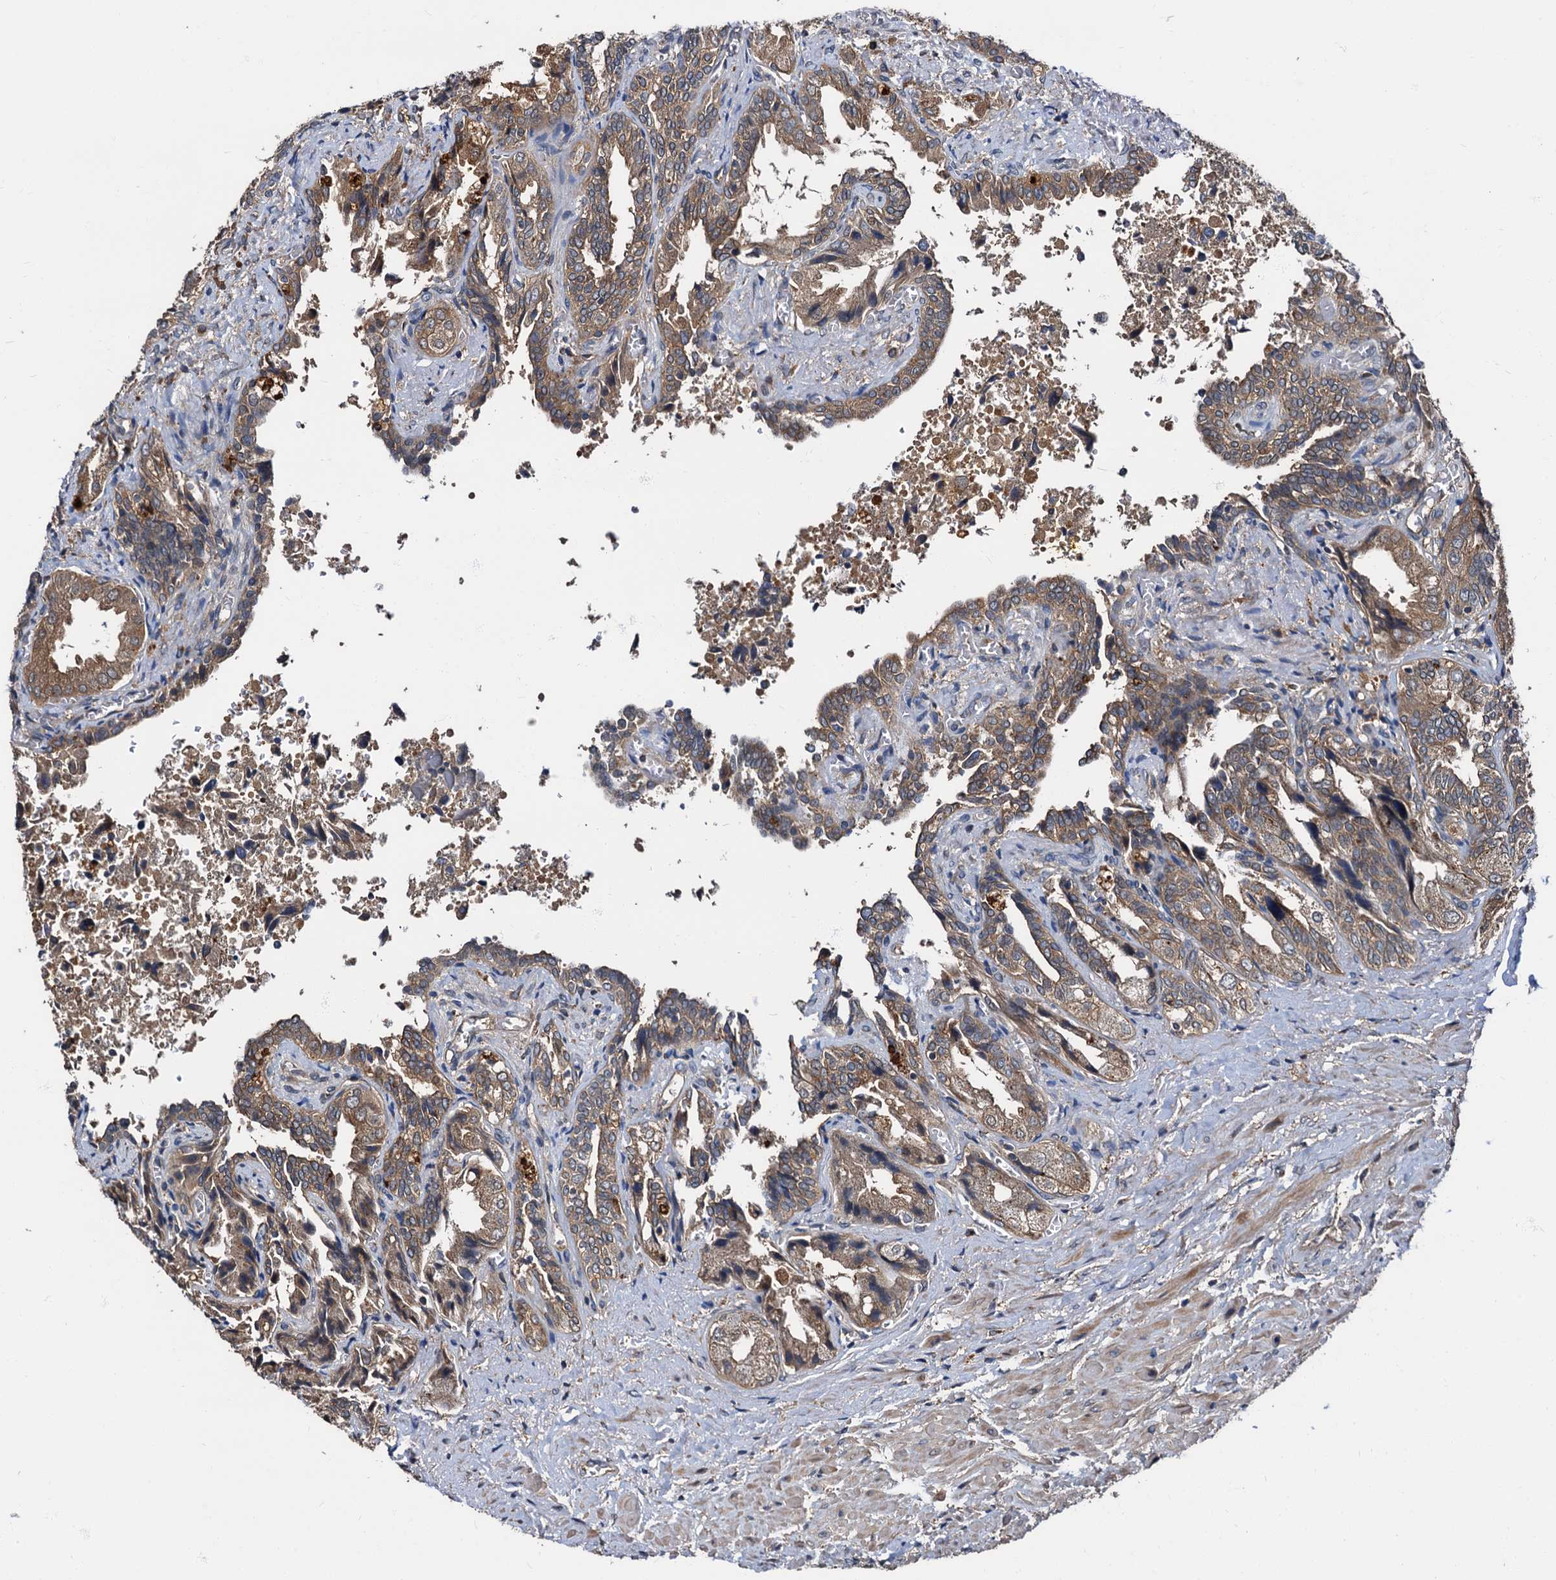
{"staining": {"intensity": "moderate", "quantity": ">75%", "location": "cytoplasmic/membranous"}, "tissue": "seminal vesicle", "cell_type": "Glandular cells", "image_type": "normal", "snomed": [{"axis": "morphology", "description": "Normal tissue, NOS"}, {"axis": "topography", "description": "Seminal veicle"}], "caption": "A brown stain highlights moderate cytoplasmic/membranous staining of a protein in glandular cells of benign seminal vesicle. Immunohistochemistry (ihc) stains the protein of interest in brown and the nuclei are stained blue.", "gene": "PEX5", "patient": {"sex": "male", "age": 63}}